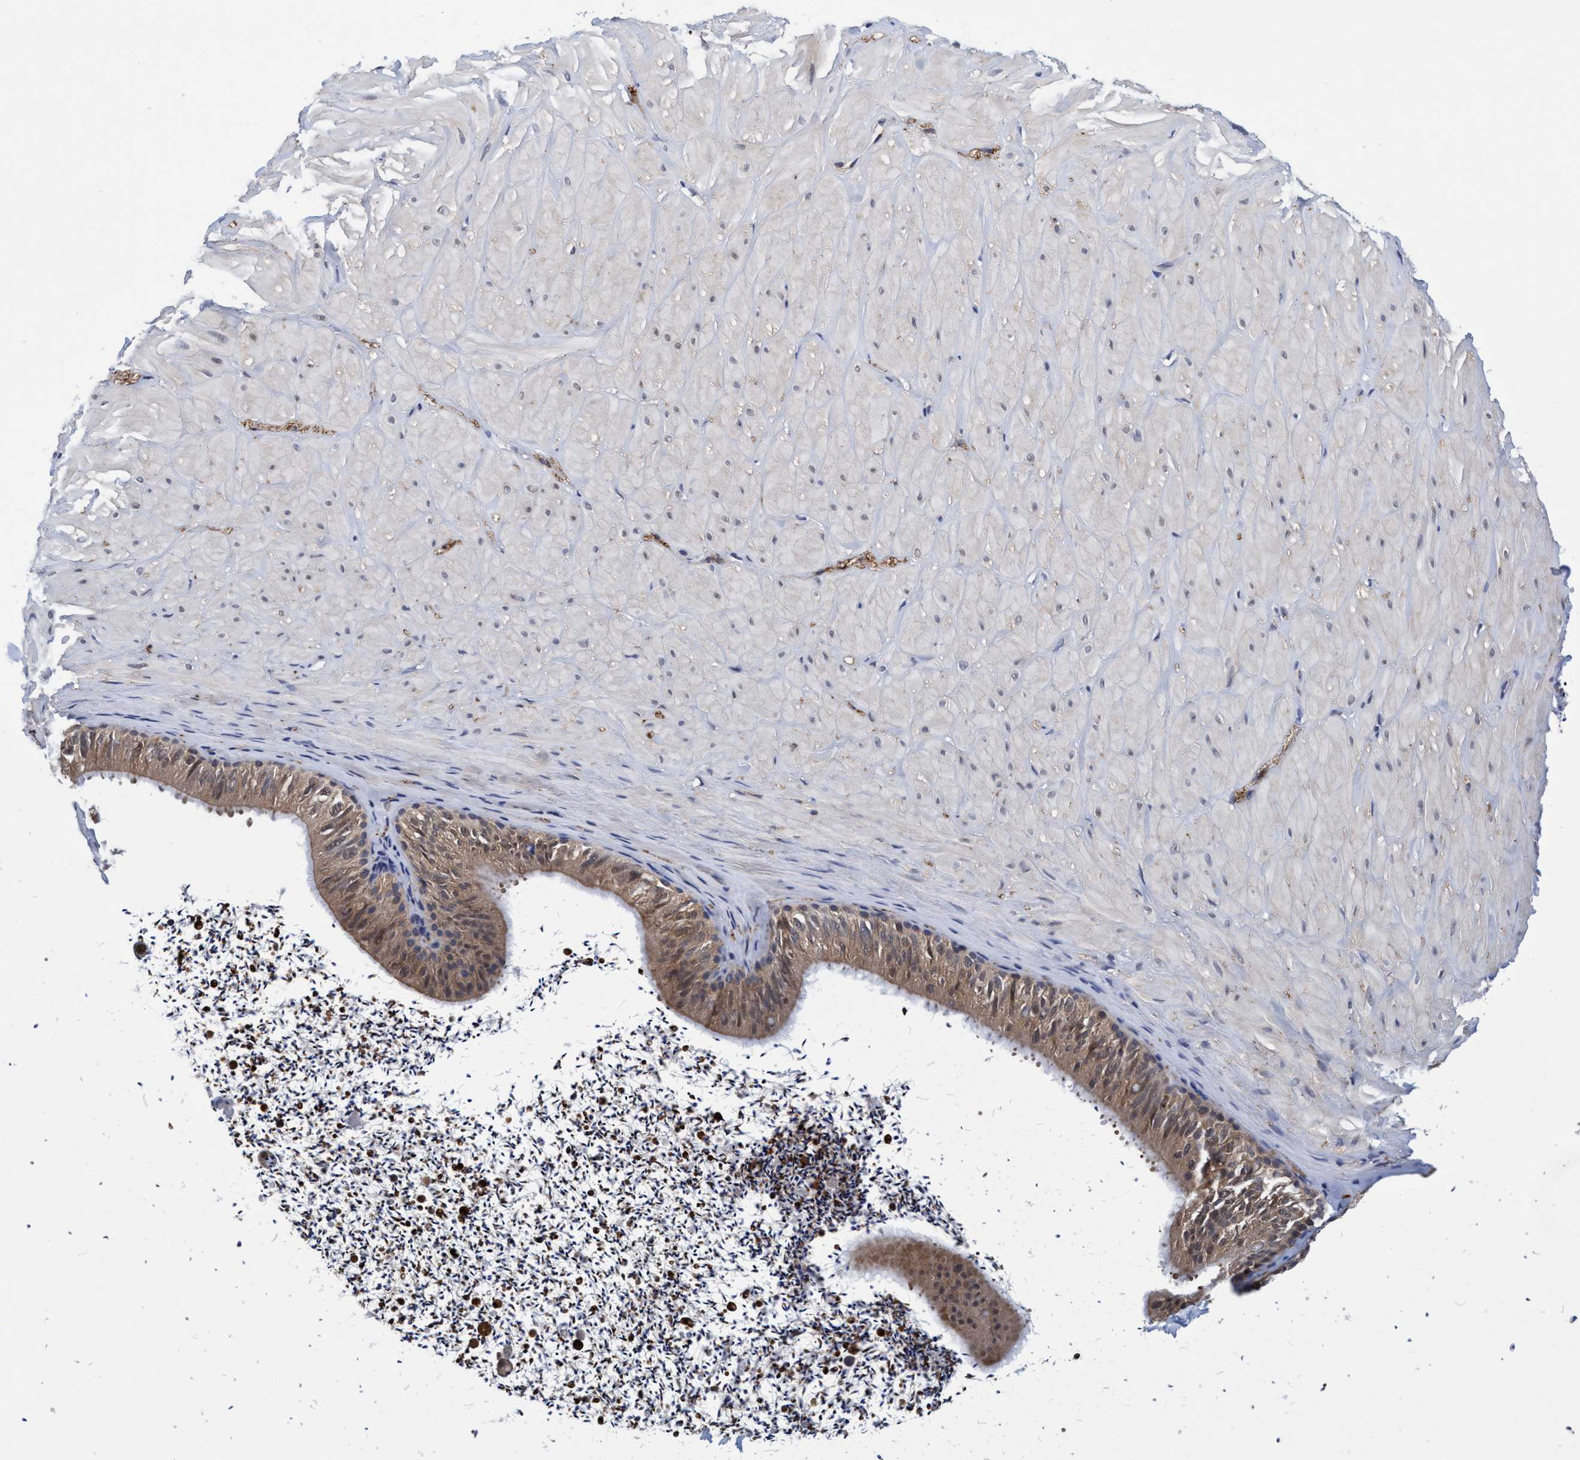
{"staining": {"intensity": "negative", "quantity": "none", "location": "none"}, "tissue": "adipose tissue", "cell_type": "Adipocytes", "image_type": "normal", "snomed": [{"axis": "morphology", "description": "Normal tissue, NOS"}, {"axis": "topography", "description": "Adipose tissue"}, {"axis": "topography", "description": "Vascular tissue"}, {"axis": "topography", "description": "Peripheral nerve tissue"}], "caption": "Immunohistochemical staining of benign adipose tissue exhibits no significant expression in adipocytes.", "gene": "PSMD12", "patient": {"sex": "male", "age": 25}}